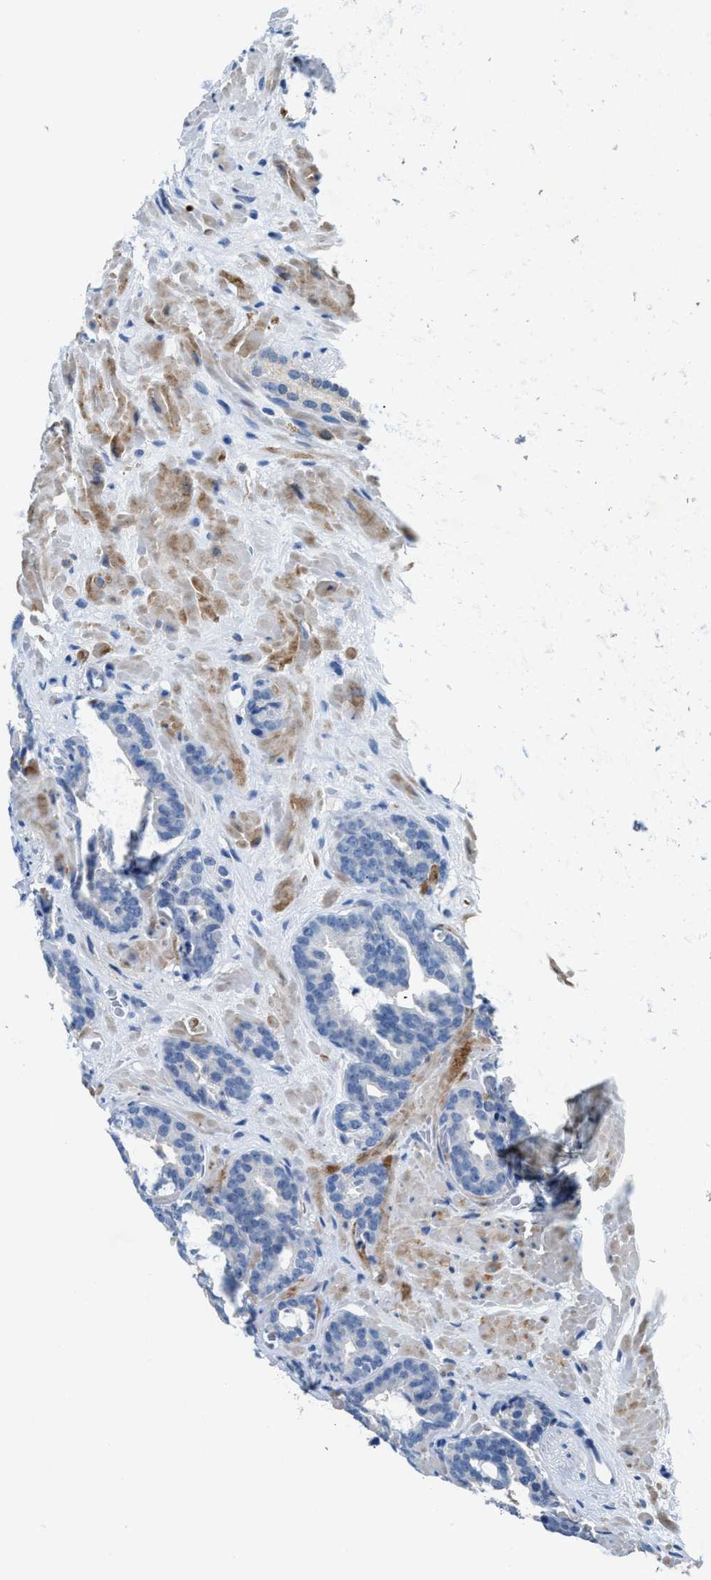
{"staining": {"intensity": "negative", "quantity": "none", "location": "none"}, "tissue": "prostate cancer", "cell_type": "Tumor cells", "image_type": "cancer", "snomed": [{"axis": "morphology", "description": "Adenocarcinoma, Low grade"}, {"axis": "topography", "description": "Prostate"}], "caption": "Immunohistochemical staining of human prostate cancer reveals no significant positivity in tumor cells. (DAB immunohistochemistry (IHC), high magnification).", "gene": "SLC5A5", "patient": {"sex": "male", "age": 63}}